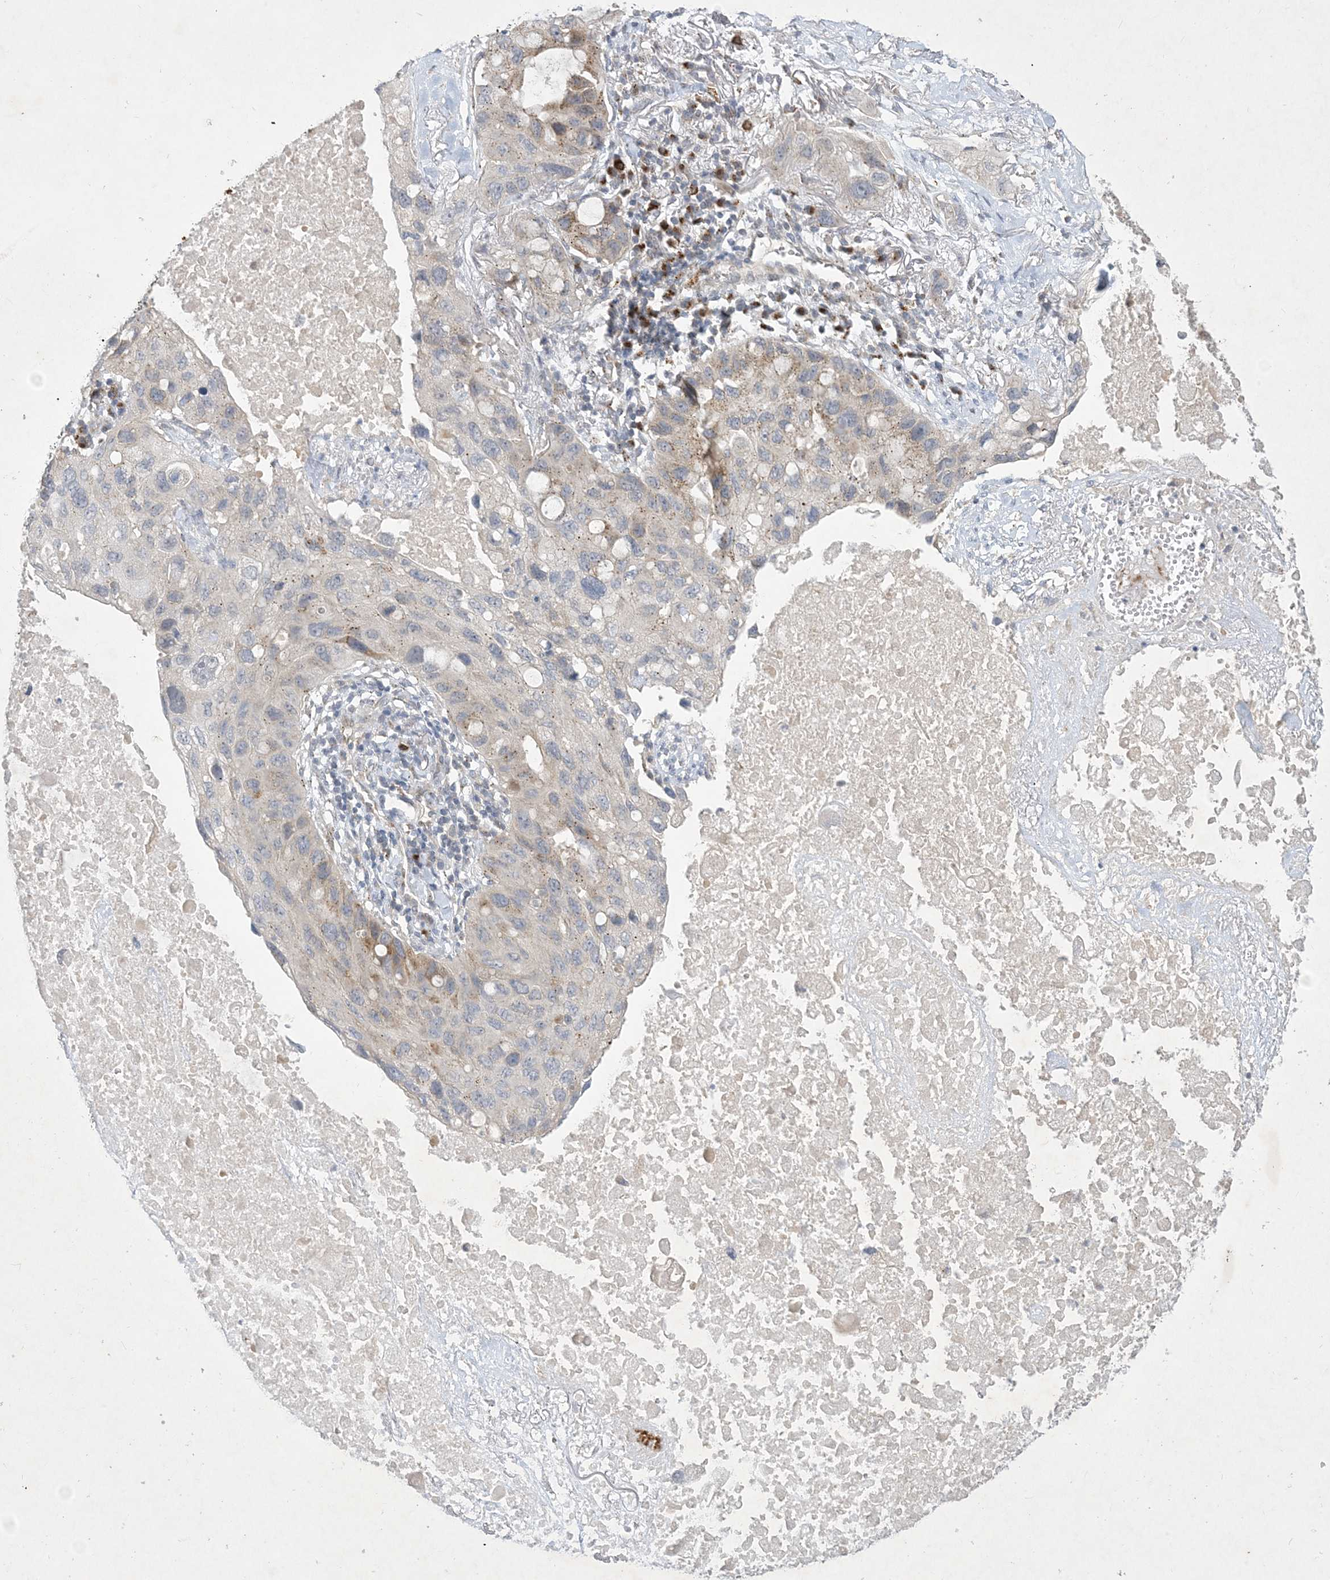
{"staining": {"intensity": "weak", "quantity": "25%-75%", "location": "cytoplasmic/membranous"}, "tissue": "lung cancer", "cell_type": "Tumor cells", "image_type": "cancer", "snomed": [{"axis": "morphology", "description": "Squamous cell carcinoma, NOS"}, {"axis": "topography", "description": "Lung"}], "caption": "This is an image of IHC staining of lung cancer, which shows weak positivity in the cytoplasmic/membranous of tumor cells.", "gene": "CCDC14", "patient": {"sex": "female", "age": 73}}